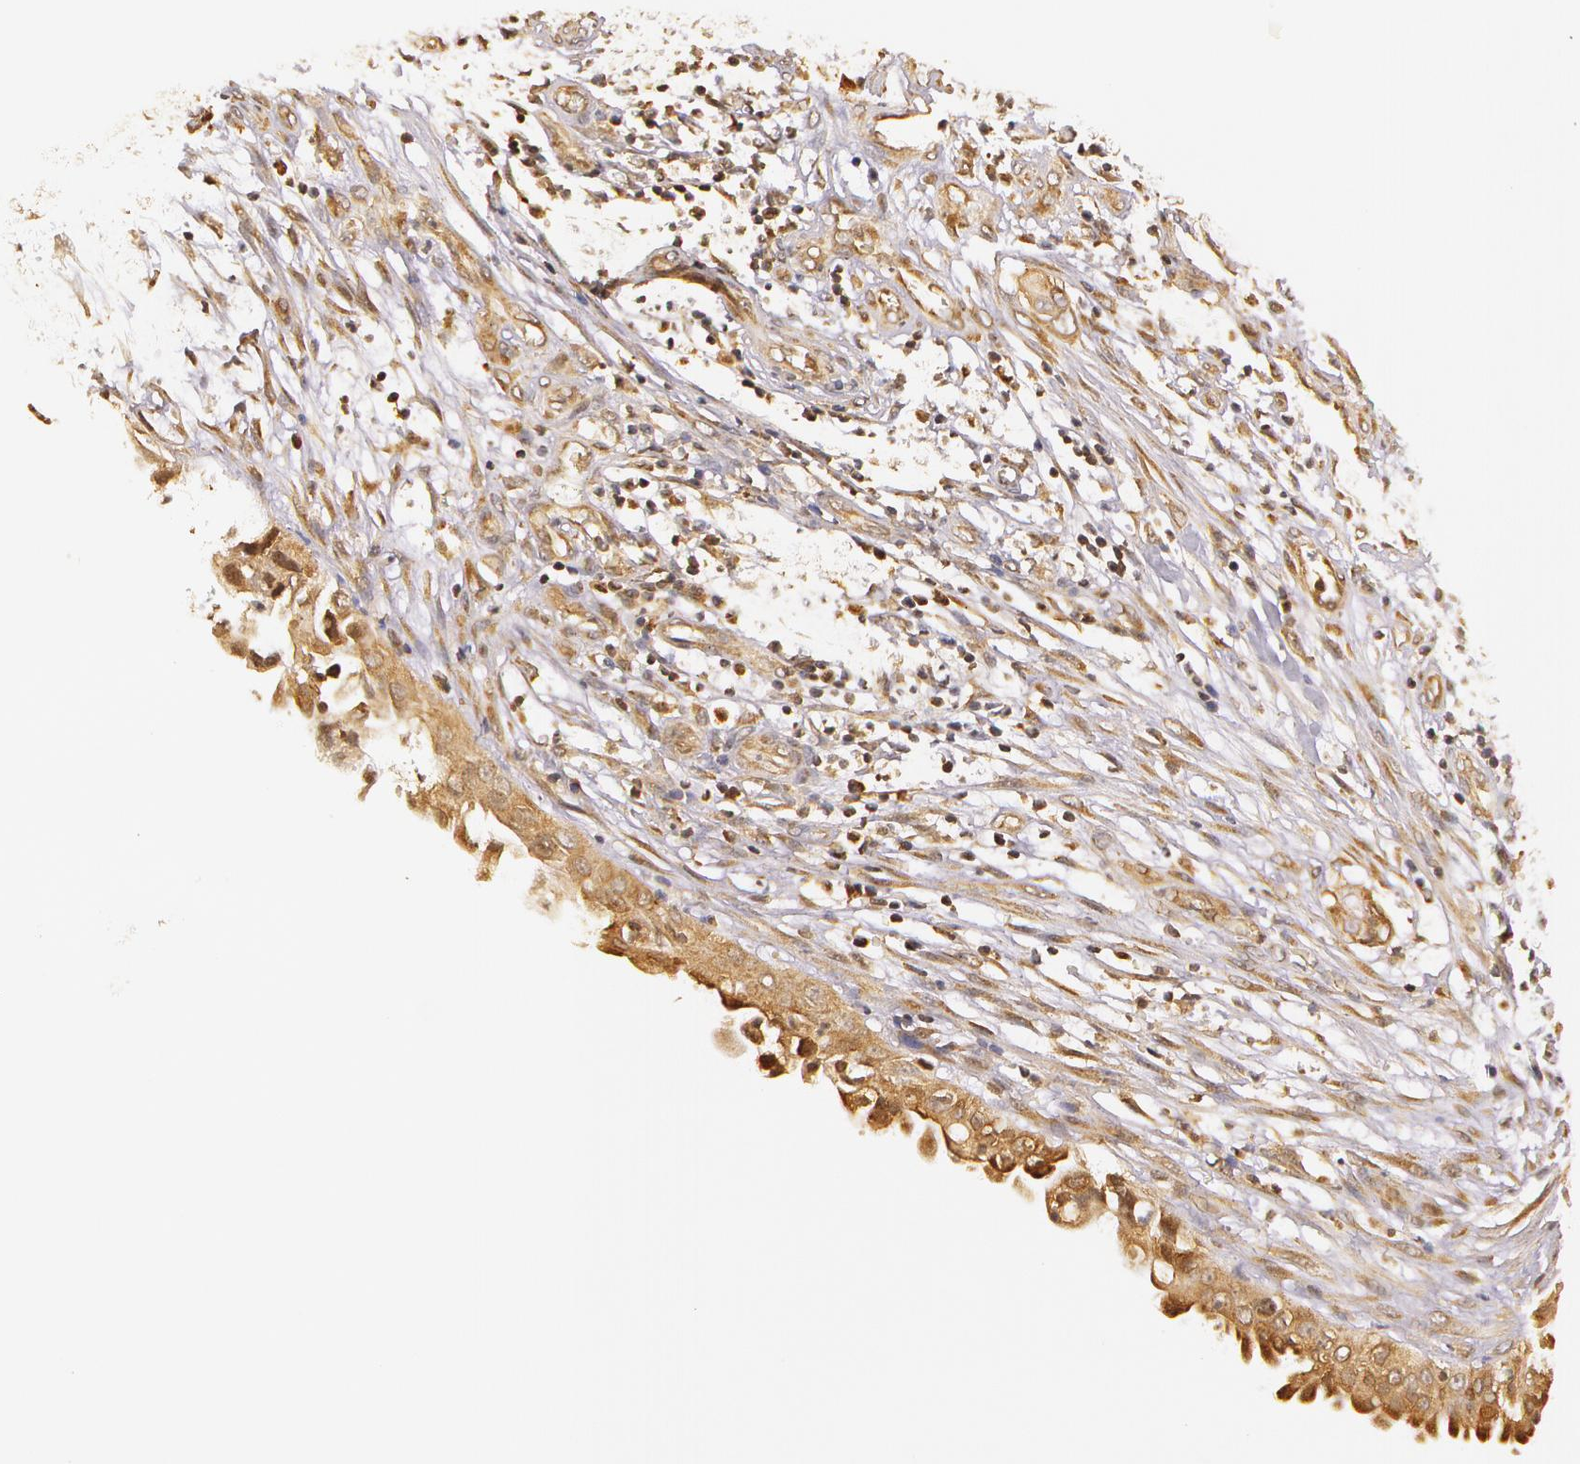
{"staining": {"intensity": "moderate", "quantity": ">75%", "location": "cytoplasmic/membranous"}, "tissue": "cervical cancer", "cell_type": "Tumor cells", "image_type": "cancer", "snomed": [{"axis": "morphology", "description": "Normal tissue, NOS"}, {"axis": "morphology", "description": "Squamous cell carcinoma, NOS"}, {"axis": "topography", "description": "Cervix"}], "caption": "The micrograph reveals a brown stain indicating the presence of a protein in the cytoplasmic/membranous of tumor cells in cervical squamous cell carcinoma.", "gene": "ASCC2", "patient": {"sex": "female", "age": 45}}